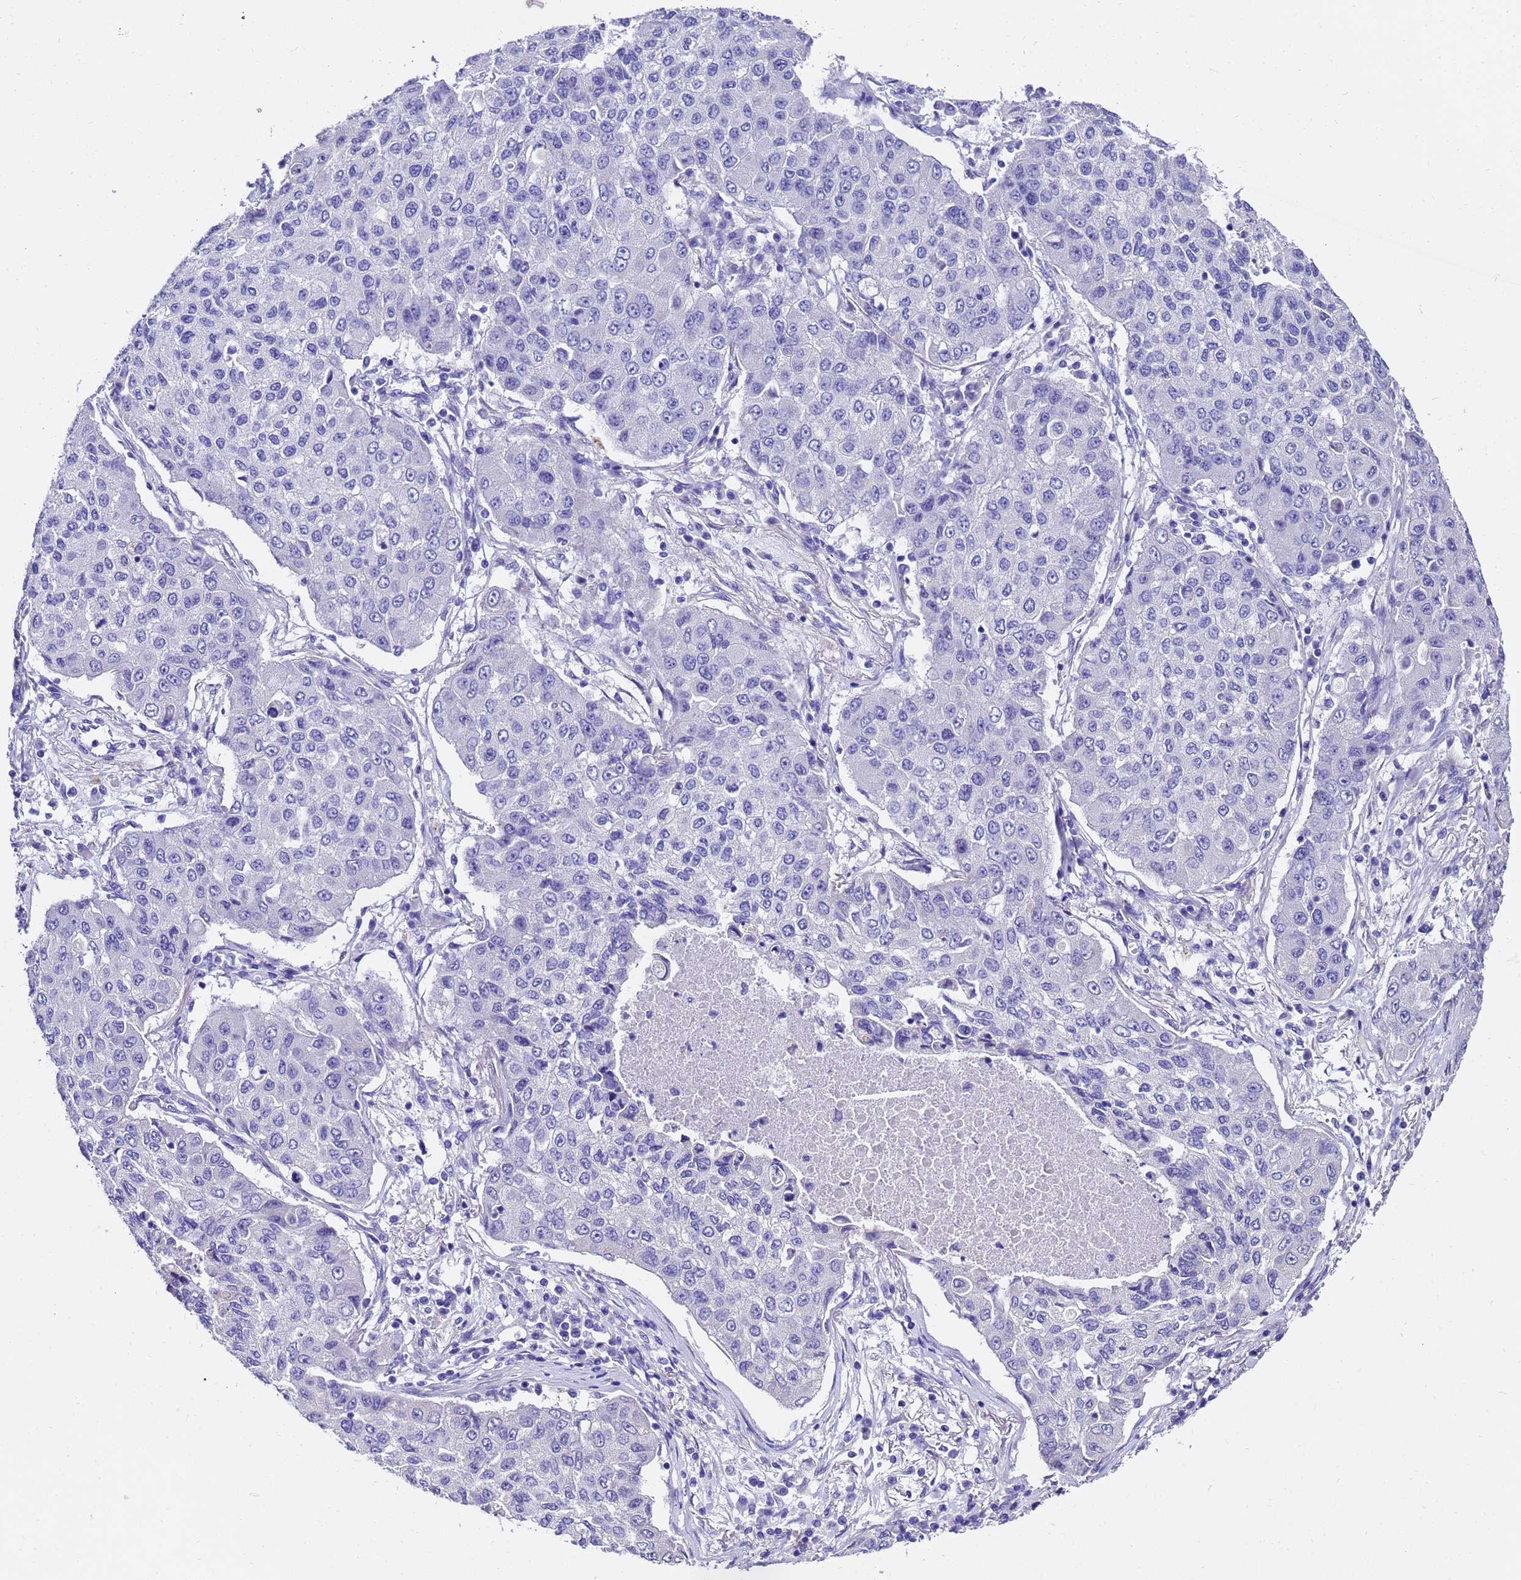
{"staining": {"intensity": "negative", "quantity": "none", "location": "none"}, "tissue": "lung cancer", "cell_type": "Tumor cells", "image_type": "cancer", "snomed": [{"axis": "morphology", "description": "Squamous cell carcinoma, NOS"}, {"axis": "topography", "description": "Lung"}], "caption": "Immunohistochemistry (IHC) micrograph of lung squamous cell carcinoma stained for a protein (brown), which demonstrates no positivity in tumor cells. The staining is performed using DAB (3,3'-diaminobenzidine) brown chromogen with nuclei counter-stained in using hematoxylin.", "gene": "HSPB6", "patient": {"sex": "male", "age": 74}}